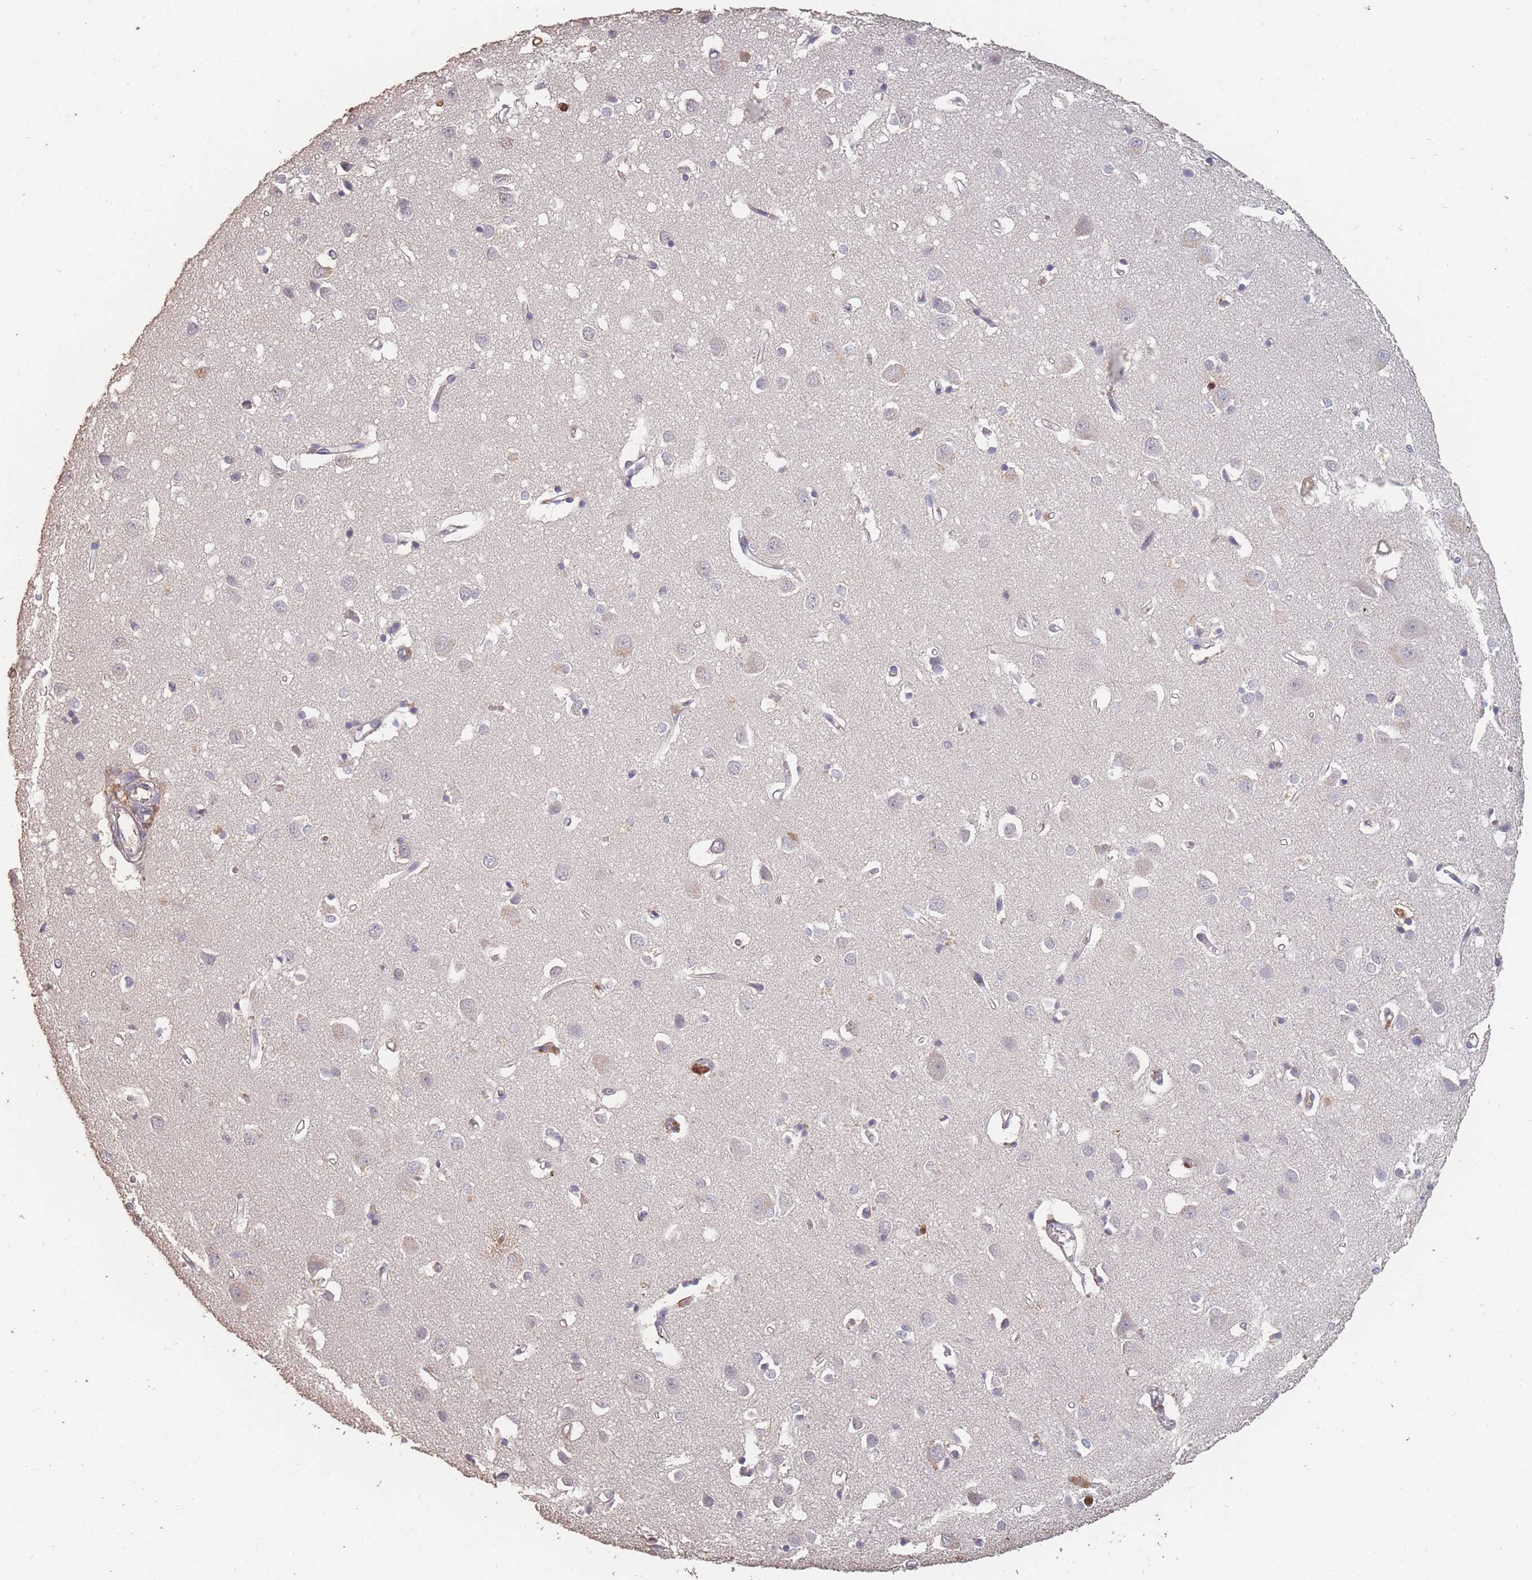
{"staining": {"intensity": "negative", "quantity": "none", "location": "none"}, "tissue": "cerebral cortex", "cell_type": "Endothelial cells", "image_type": "normal", "snomed": [{"axis": "morphology", "description": "Normal tissue, NOS"}, {"axis": "topography", "description": "Cerebral cortex"}], "caption": "High power microscopy photomicrograph of an immunohistochemistry (IHC) photomicrograph of benign cerebral cortex, revealing no significant expression in endothelial cells. The staining was performed using DAB to visualize the protein expression in brown, while the nuclei were stained in blue with hematoxylin (Magnification: 20x).", "gene": "BST1", "patient": {"sex": "female", "age": 64}}